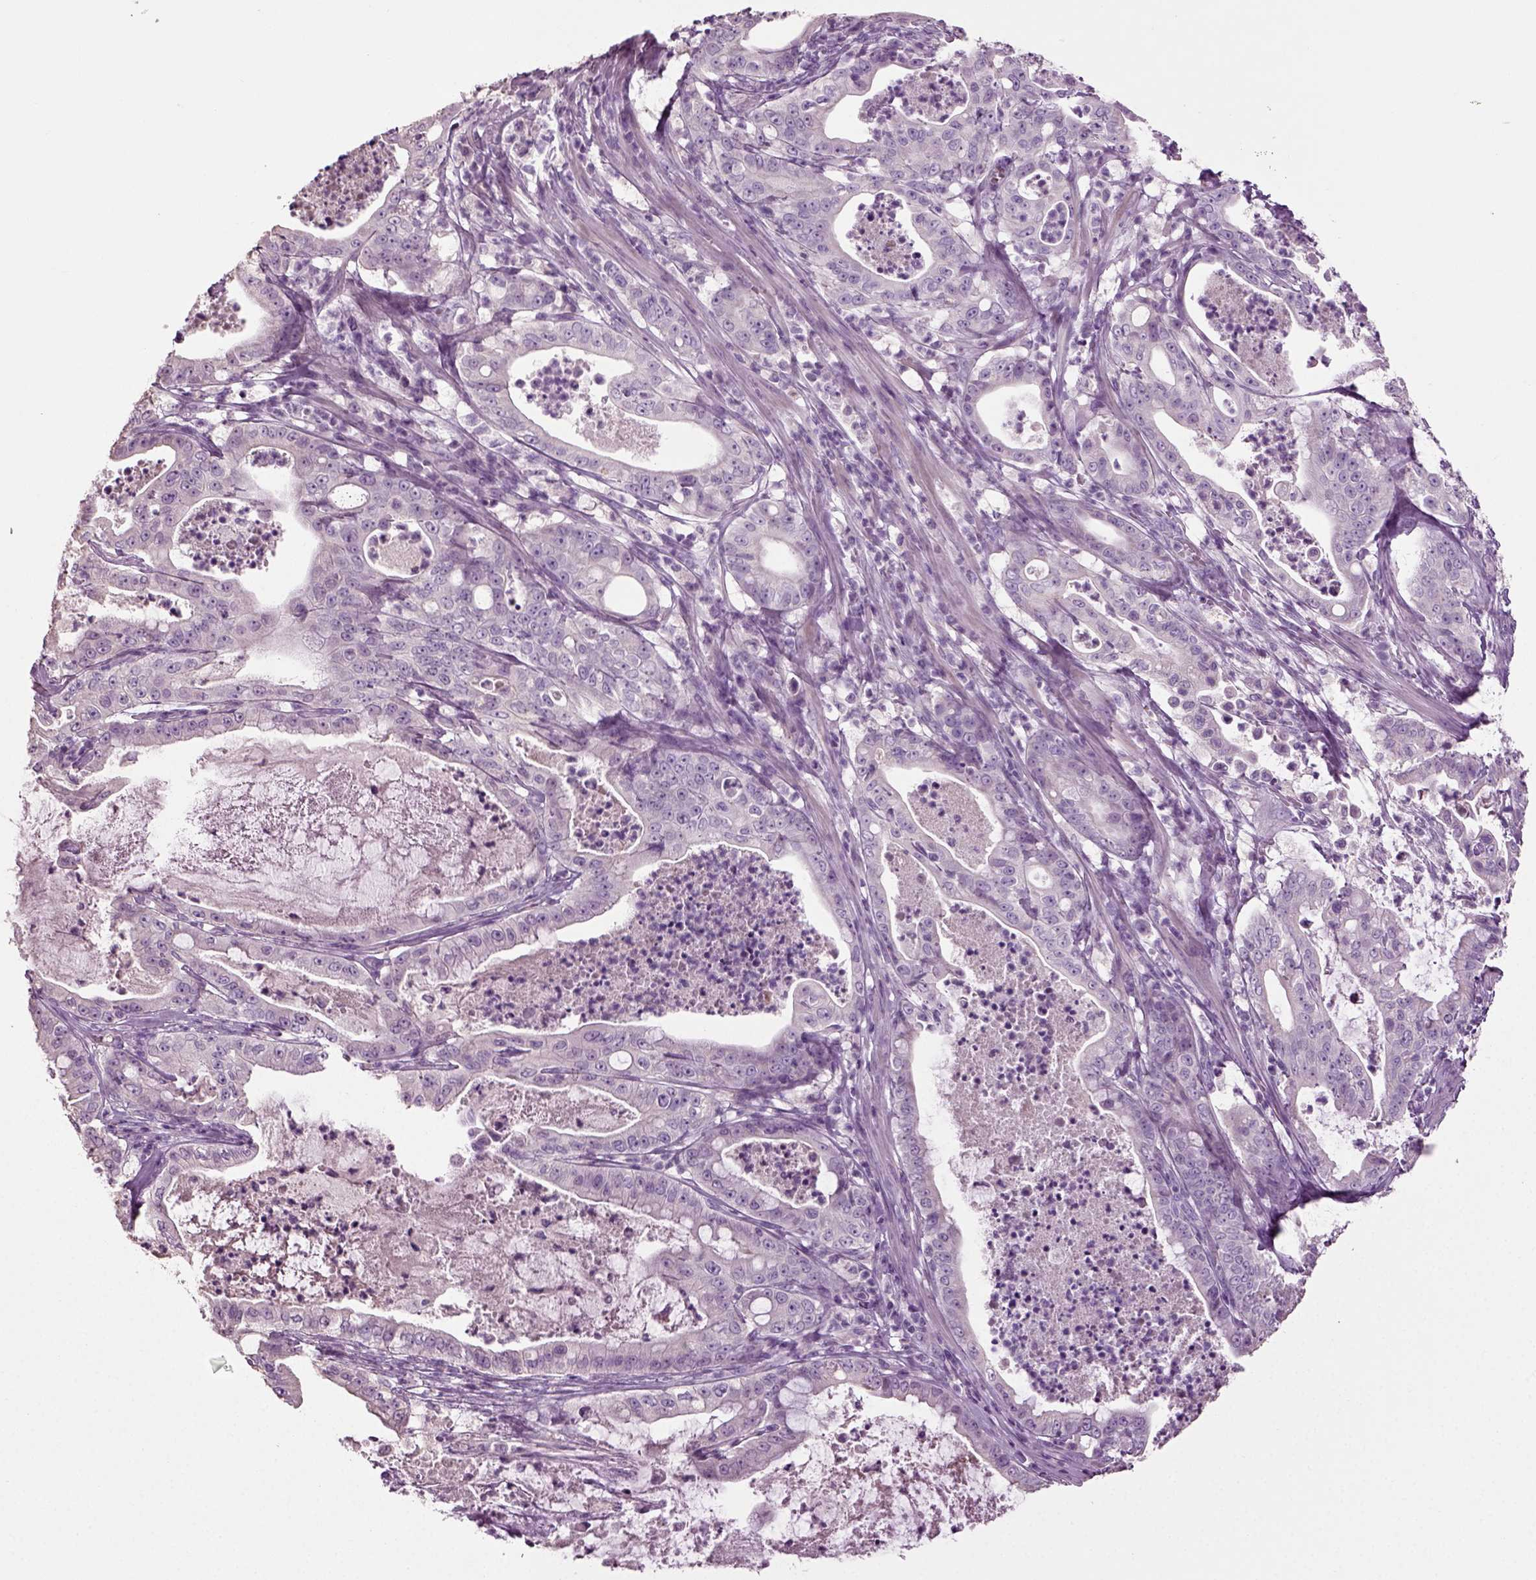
{"staining": {"intensity": "negative", "quantity": "none", "location": "none"}, "tissue": "pancreatic cancer", "cell_type": "Tumor cells", "image_type": "cancer", "snomed": [{"axis": "morphology", "description": "Adenocarcinoma, NOS"}, {"axis": "topography", "description": "Pancreas"}], "caption": "DAB (3,3'-diaminobenzidine) immunohistochemical staining of human adenocarcinoma (pancreatic) reveals no significant expression in tumor cells.", "gene": "DEFB118", "patient": {"sex": "male", "age": 71}}